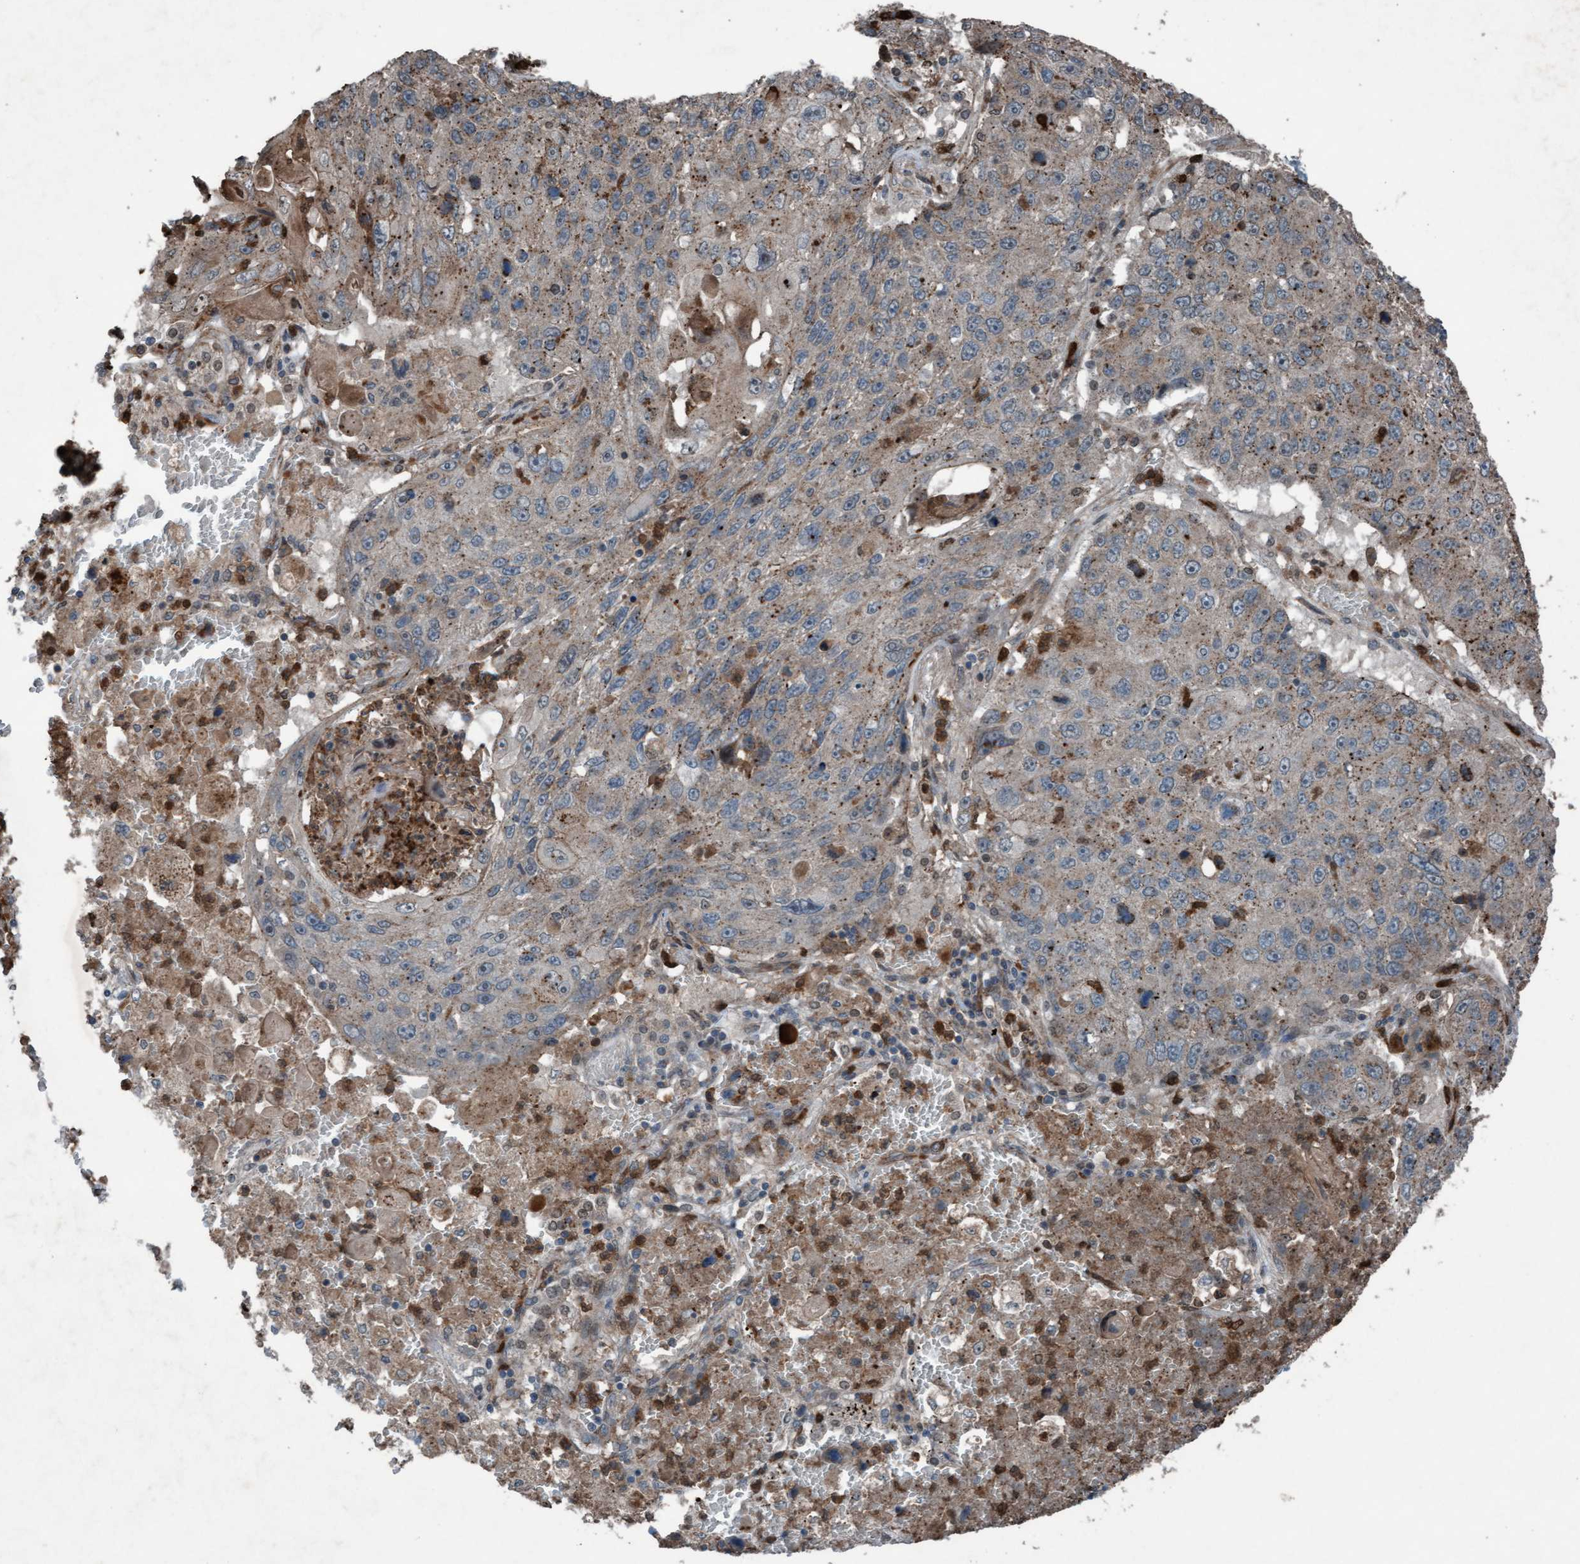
{"staining": {"intensity": "weak", "quantity": "25%-75%", "location": "cytoplasmic/membranous"}, "tissue": "lung cancer", "cell_type": "Tumor cells", "image_type": "cancer", "snomed": [{"axis": "morphology", "description": "Squamous cell carcinoma, NOS"}, {"axis": "topography", "description": "Lung"}], "caption": "A low amount of weak cytoplasmic/membranous staining is seen in approximately 25%-75% of tumor cells in lung squamous cell carcinoma tissue.", "gene": "PLXNB2", "patient": {"sex": "male", "age": 61}}